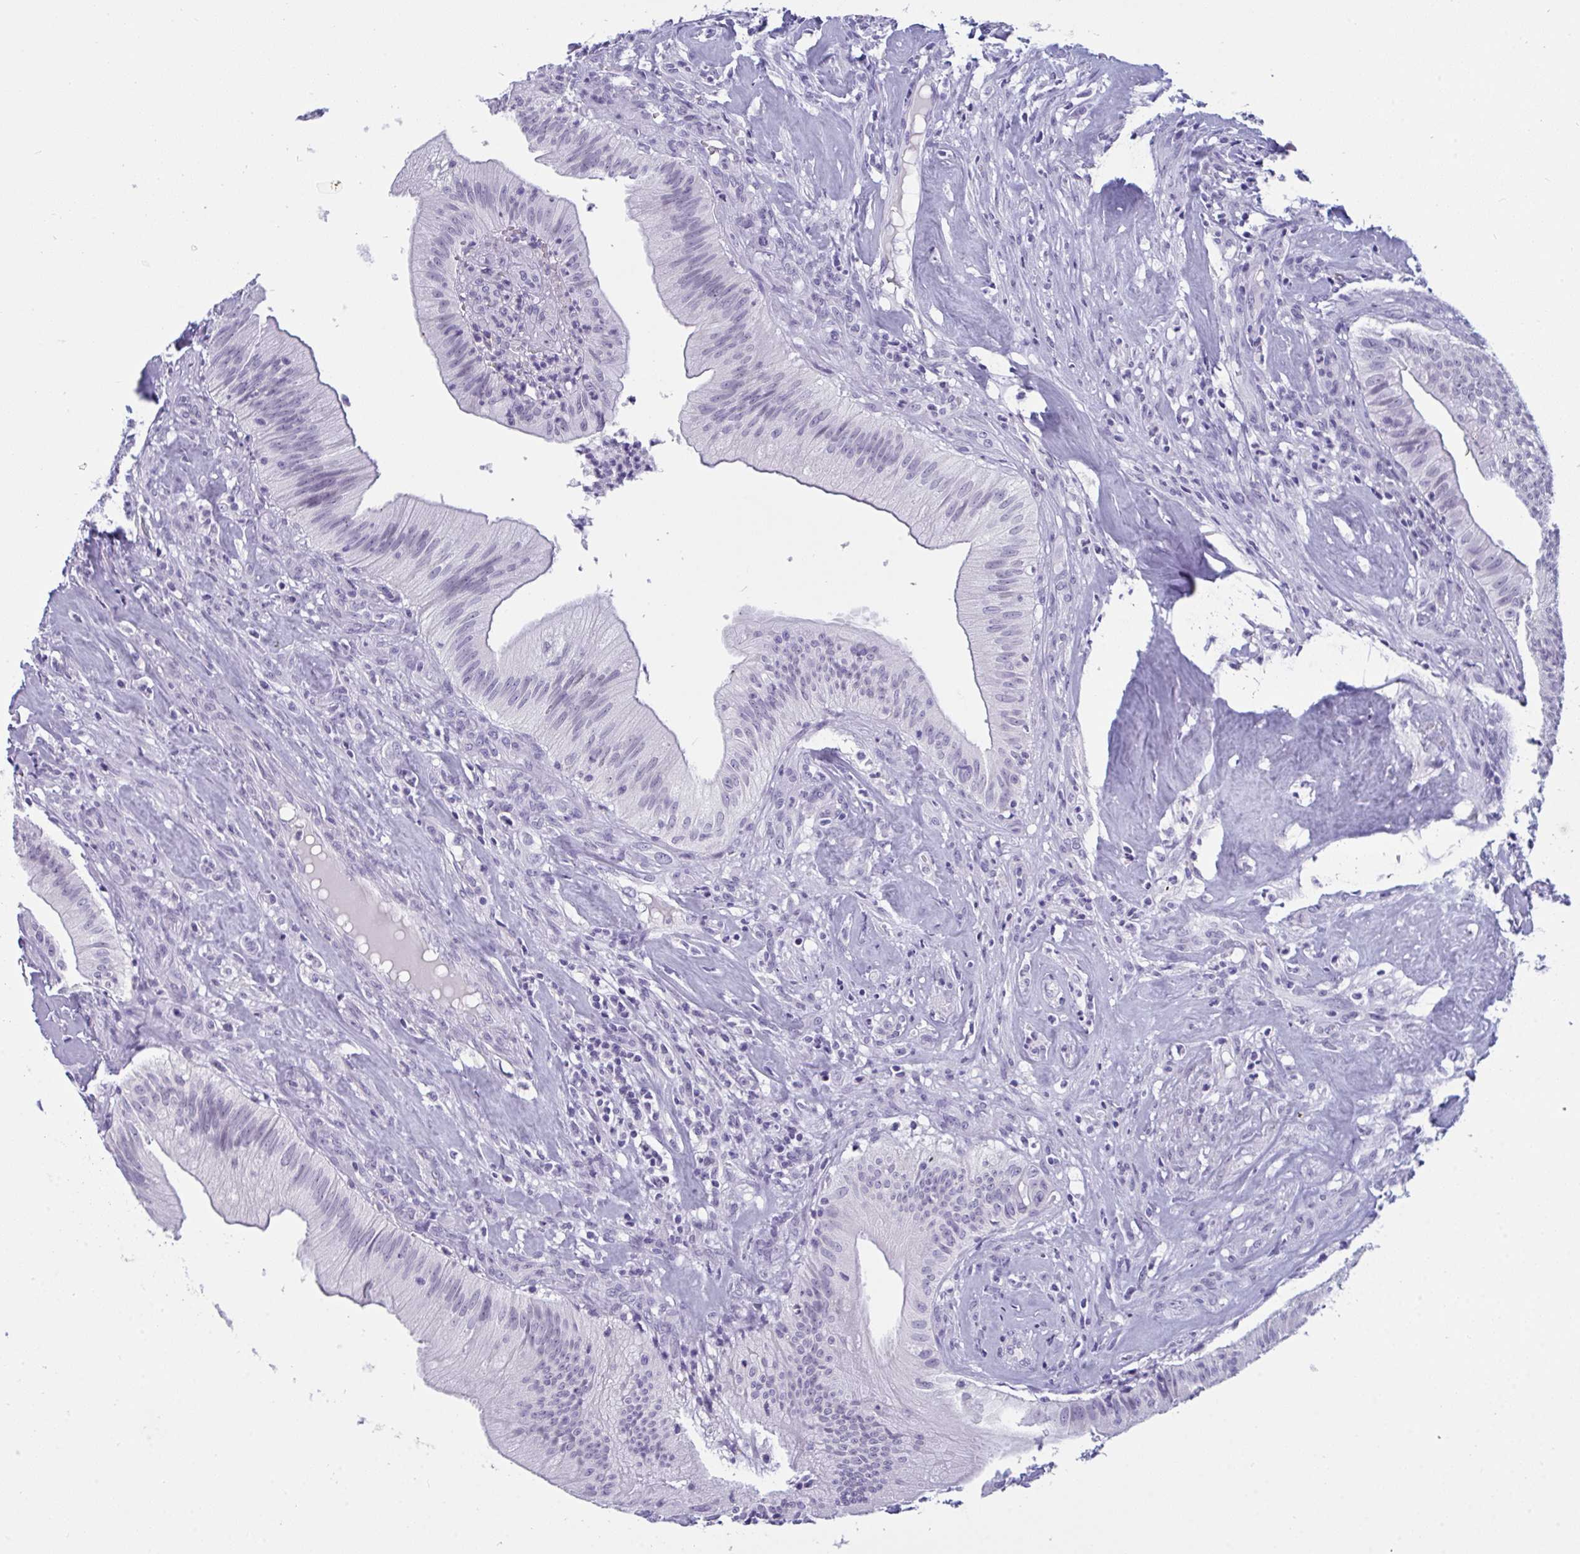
{"staining": {"intensity": "negative", "quantity": "none", "location": "none"}, "tissue": "head and neck cancer", "cell_type": "Tumor cells", "image_type": "cancer", "snomed": [{"axis": "morphology", "description": "Adenocarcinoma, NOS"}, {"axis": "topography", "description": "Head-Neck"}], "caption": "Human head and neck cancer (adenocarcinoma) stained for a protein using immunohistochemistry exhibits no positivity in tumor cells.", "gene": "PRDM9", "patient": {"sex": "male", "age": 44}}